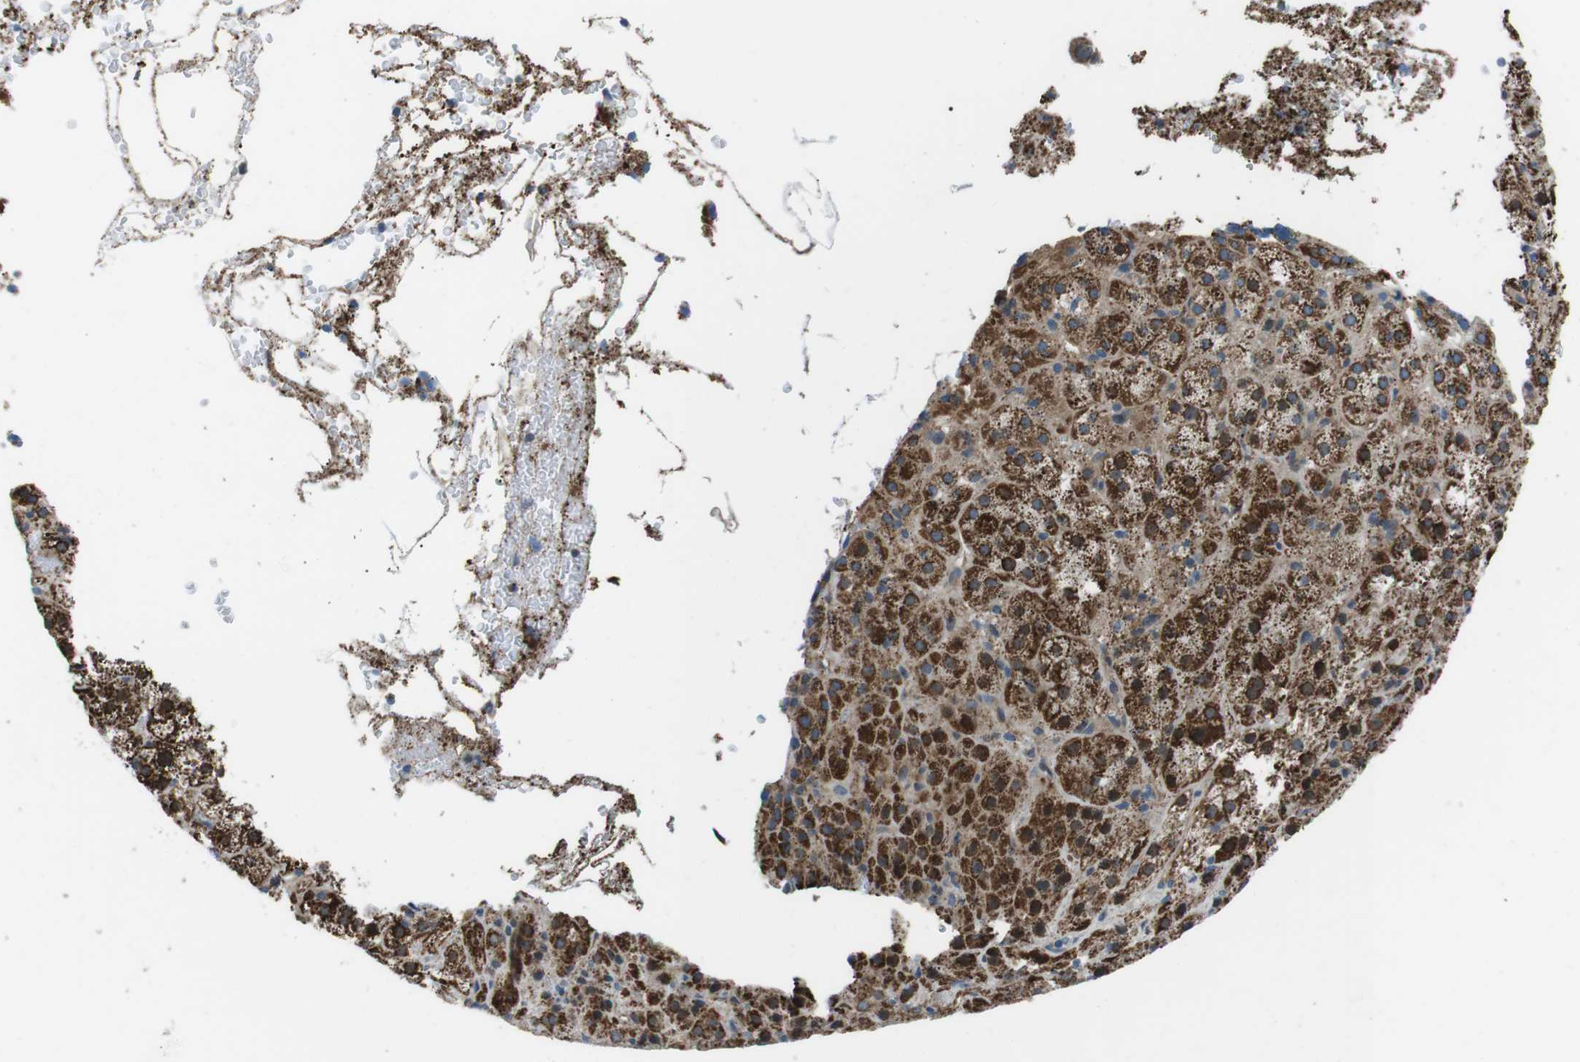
{"staining": {"intensity": "strong", "quantity": ">75%", "location": "cytoplasmic/membranous"}, "tissue": "adrenal gland", "cell_type": "Glandular cells", "image_type": "normal", "snomed": [{"axis": "morphology", "description": "Normal tissue, NOS"}, {"axis": "topography", "description": "Adrenal gland"}], "caption": "This is a micrograph of IHC staining of unremarkable adrenal gland, which shows strong positivity in the cytoplasmic/membranous of glandular cells.", "gene": "FAM174B", "patient": {"sex": "female", "age": 57}}